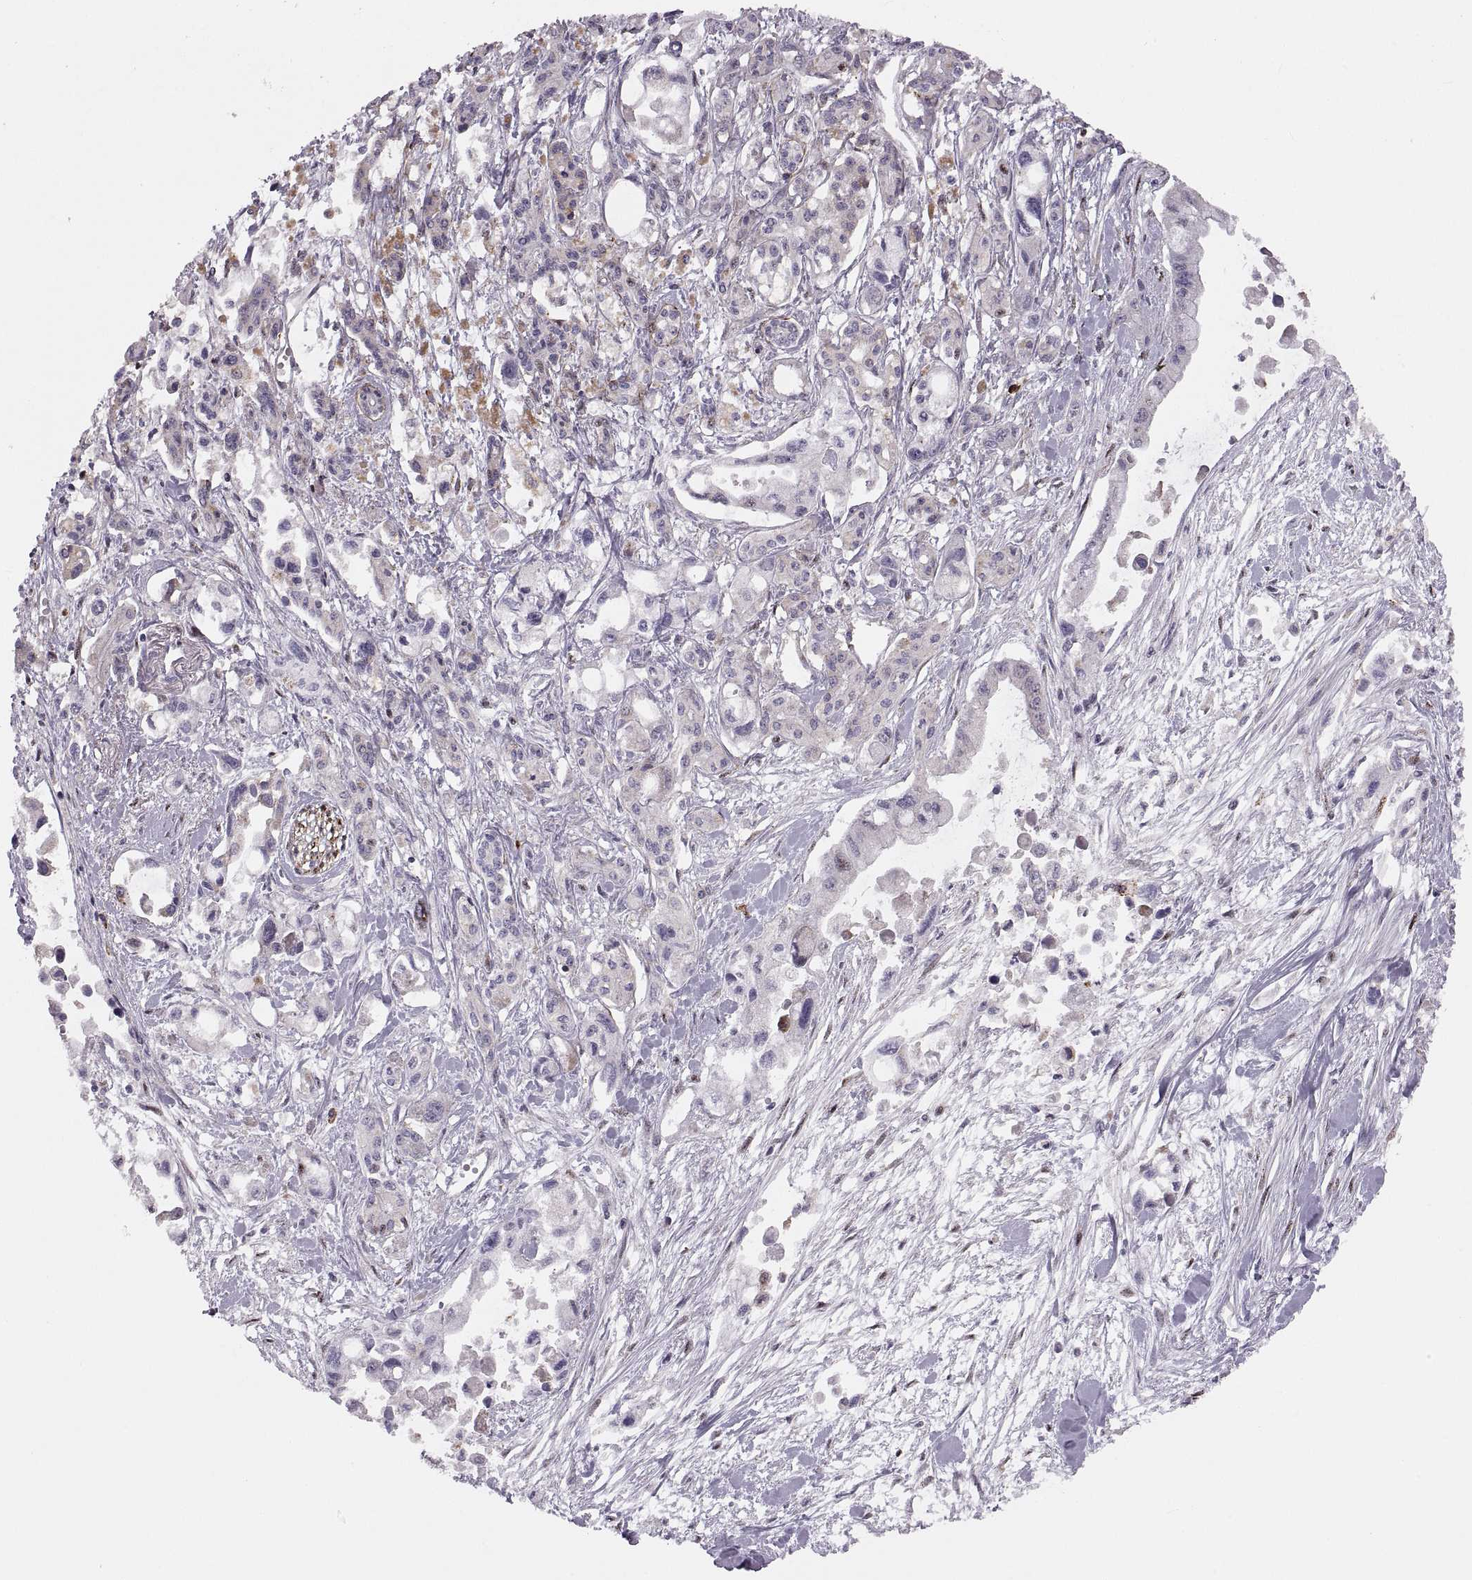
{"staining": {"intensity": "negative", "quantity": "none", "location": "none"}, "tissue": "pancreatic cancer", "cell_type": "Tumor cells", "image_type": "cancer", "snomed": [{"axis": "morphology", "description": "Adenocarcinoma, NOS"}, {"axis": "topography", "description": "Pancreas"}], "caption": "The photomicrograph displays no staining of tumor cells in pancreatic adenocarcinoma.", "gene": "ZCCHC17", "patient": {"sex": "female", "age": 61}}